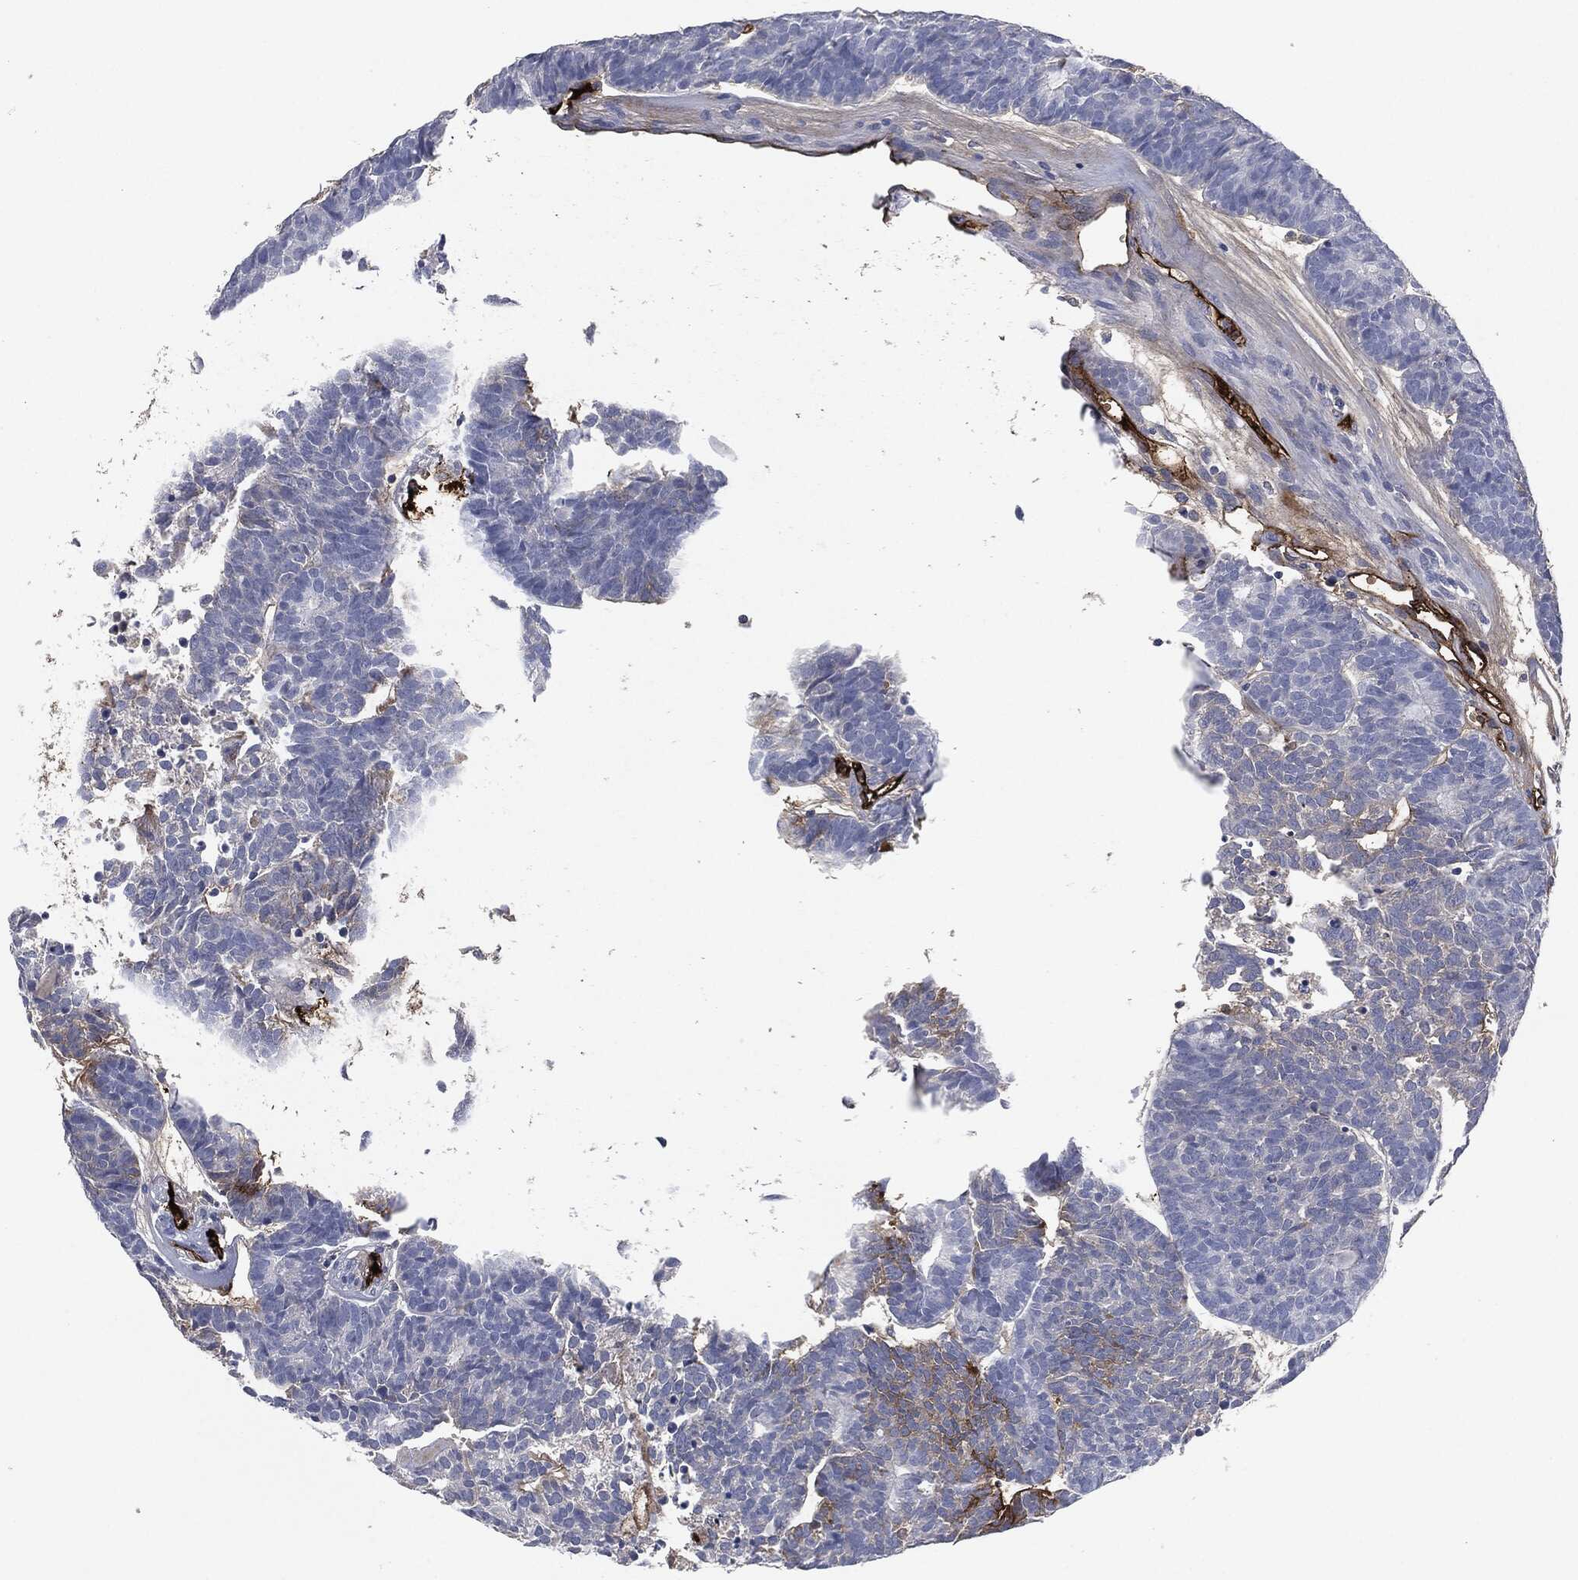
{"staining": {"intensity": "strong", "quantity": "<25%", "location": "cytoplasmic/membranous"}, "tissue": "head and neck cancer", "cell_type": "Tumor cells", "image_type": "cancer", "snomed": [{"axis": "morphology", "description": "Adenocarcinoma, NOS"}, {"axis": "topography", "description": "Head-Neck"}], "caption": "Protein expression analysis of human adenocarcinoma (head and neck) reveals strong cytoplasmic/membranous positivity in about <25% of tumor cells.", "gene": "APOB", "patient": {"sex": "female", "age": 81}}